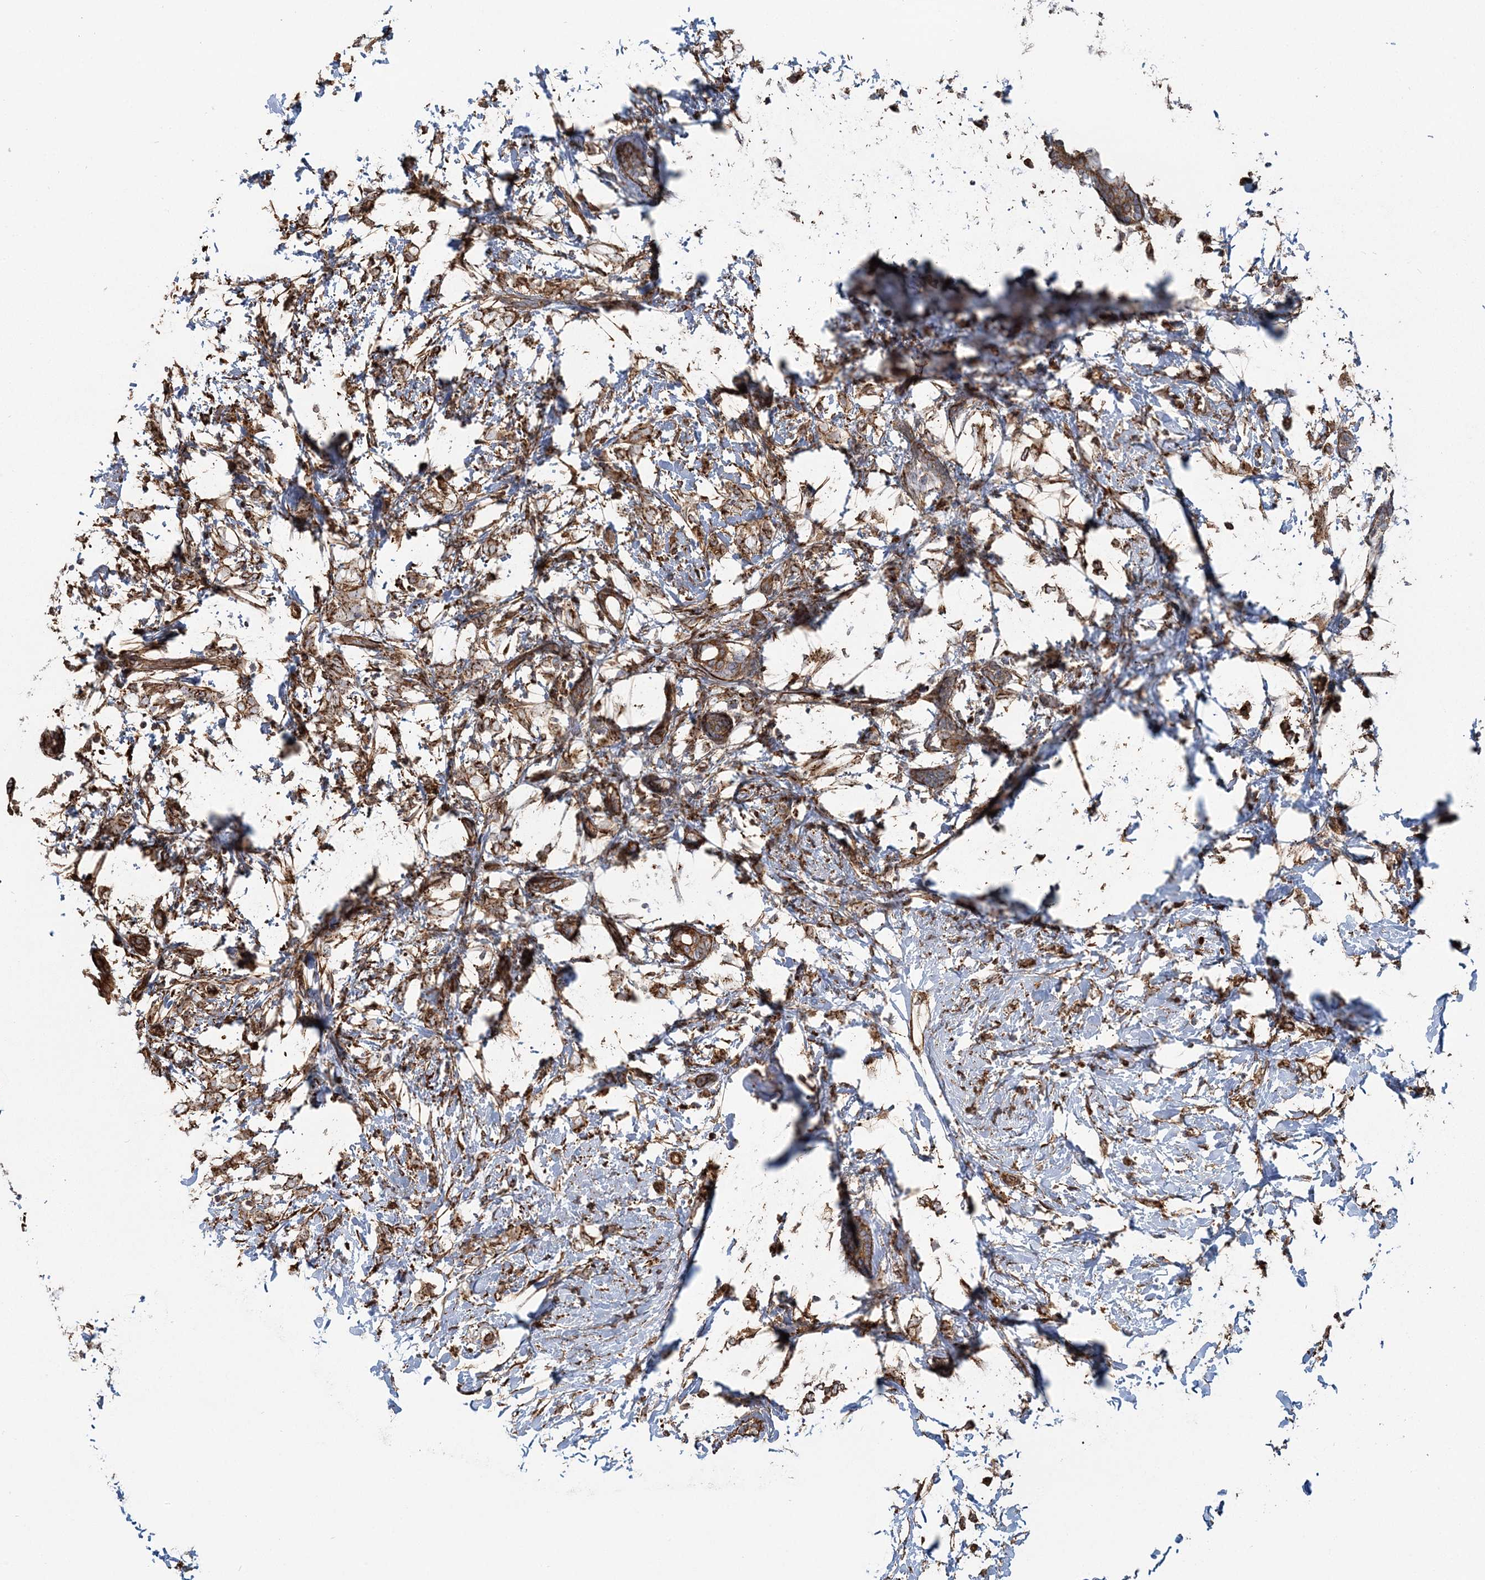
{"staining": {"intensity": "moderate", "quantity": ">75%", "location": "cytoplasmic/membranous"}, "tissue": "breast cancer", "cell_type": "Tumor cells", "image_type": "cancer", "snomed": [{"axis": "morphology", "description": "Normal tissue, NOS"}, {"axis": "morphology", "description": "Lobular carcinoma"}, {"axis": "topography", "description": "Breast"}], "caption": "Immunohistochemistry (DAB (3,3'-diaminobenzidine)) staining of lobular carcinoma (breast) displays moderate cytoplasmic/membranous protein positivity in approximately >75% of tumor cells. (DAB (3,3'-diaminobenzidine) IHC, brown staining for protein, blue staining for nuclei).", "gene": "TRAF3IP2", "patient": {"sex": "female", "age": 47}}